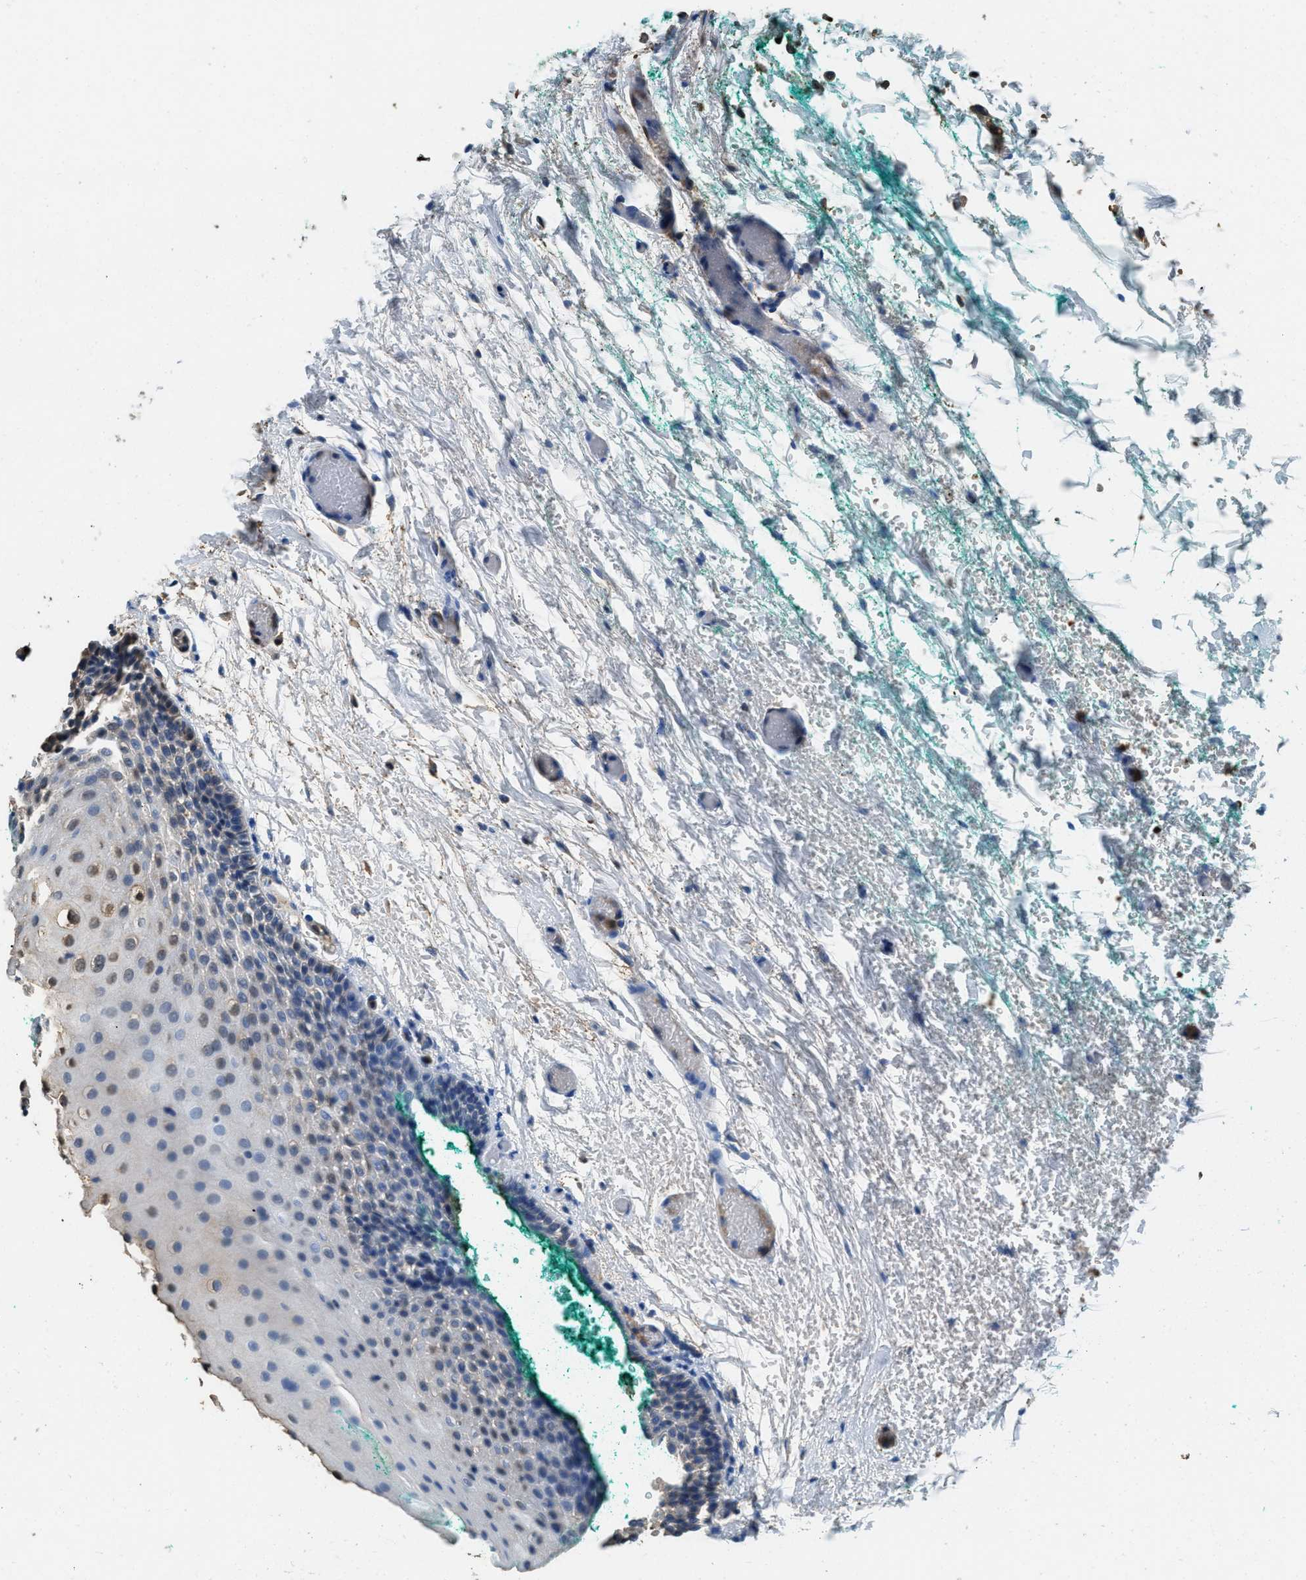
{"staining": {"intensity": "weak", "quantity": "<25%", "location": "nuclear"}, "tissue": "oral mucosa", "cell_type": "Squamous epithelial cells", "image_type": "normal", "snomed": [{"axis": "morphology", "description": "Normal tissue, NOS"}, {"axis": "morphology", "description": "Squamous cell carcinoma, NOS"}, {"axis": "topography", "description": "Oral tissue"}, {"axis": "topography", "description": "Salivary gland"}, {"axis": "topography", "description": "Head-Neck"}], "caption": "A high-resolution image shows IHC staining of benign oral mucosa, which exhibits no significant expression in squamous epithelial cells.", "gene": "GAPDH", "patient": {"sex": "female", "age": 62}}